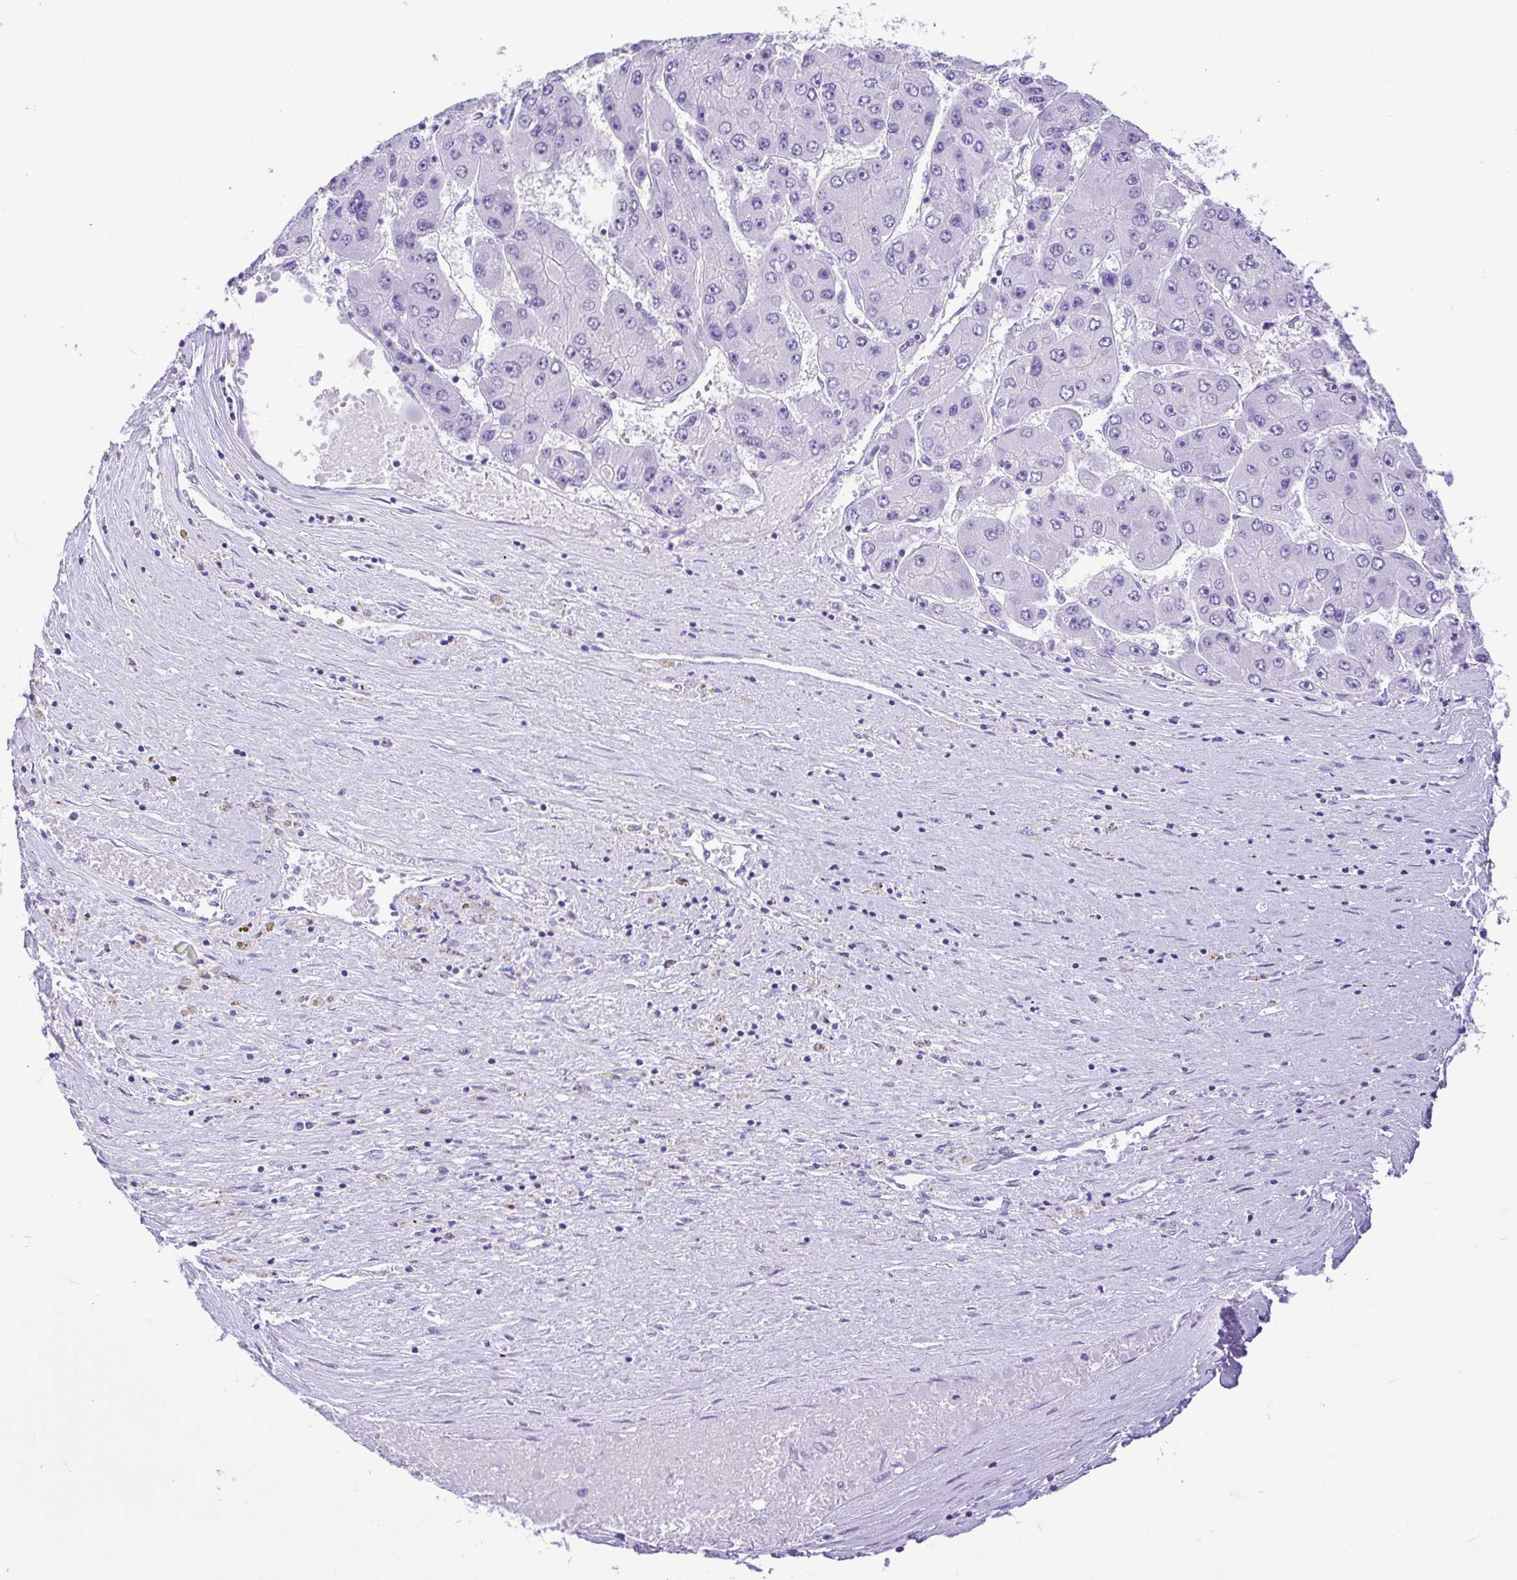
{"staining": {"intensity": "negative", "quantity": "none", "location": "none"}, "tissue": "liver cancer", "cell_type": "Tumor cells", "image_type": "cancer", "snomed": [{"axis": "morphology", "description": "Carcinoma, Hepatocellular, NOS"}, {"axis": "topography", "description": "Liver"}], "caption": "Tumor cells are negative for brown protein staining in hepatocellular carcinoma (liver).", "gene": "CDSN", "patient": {"sex": "female", "age": 61}}